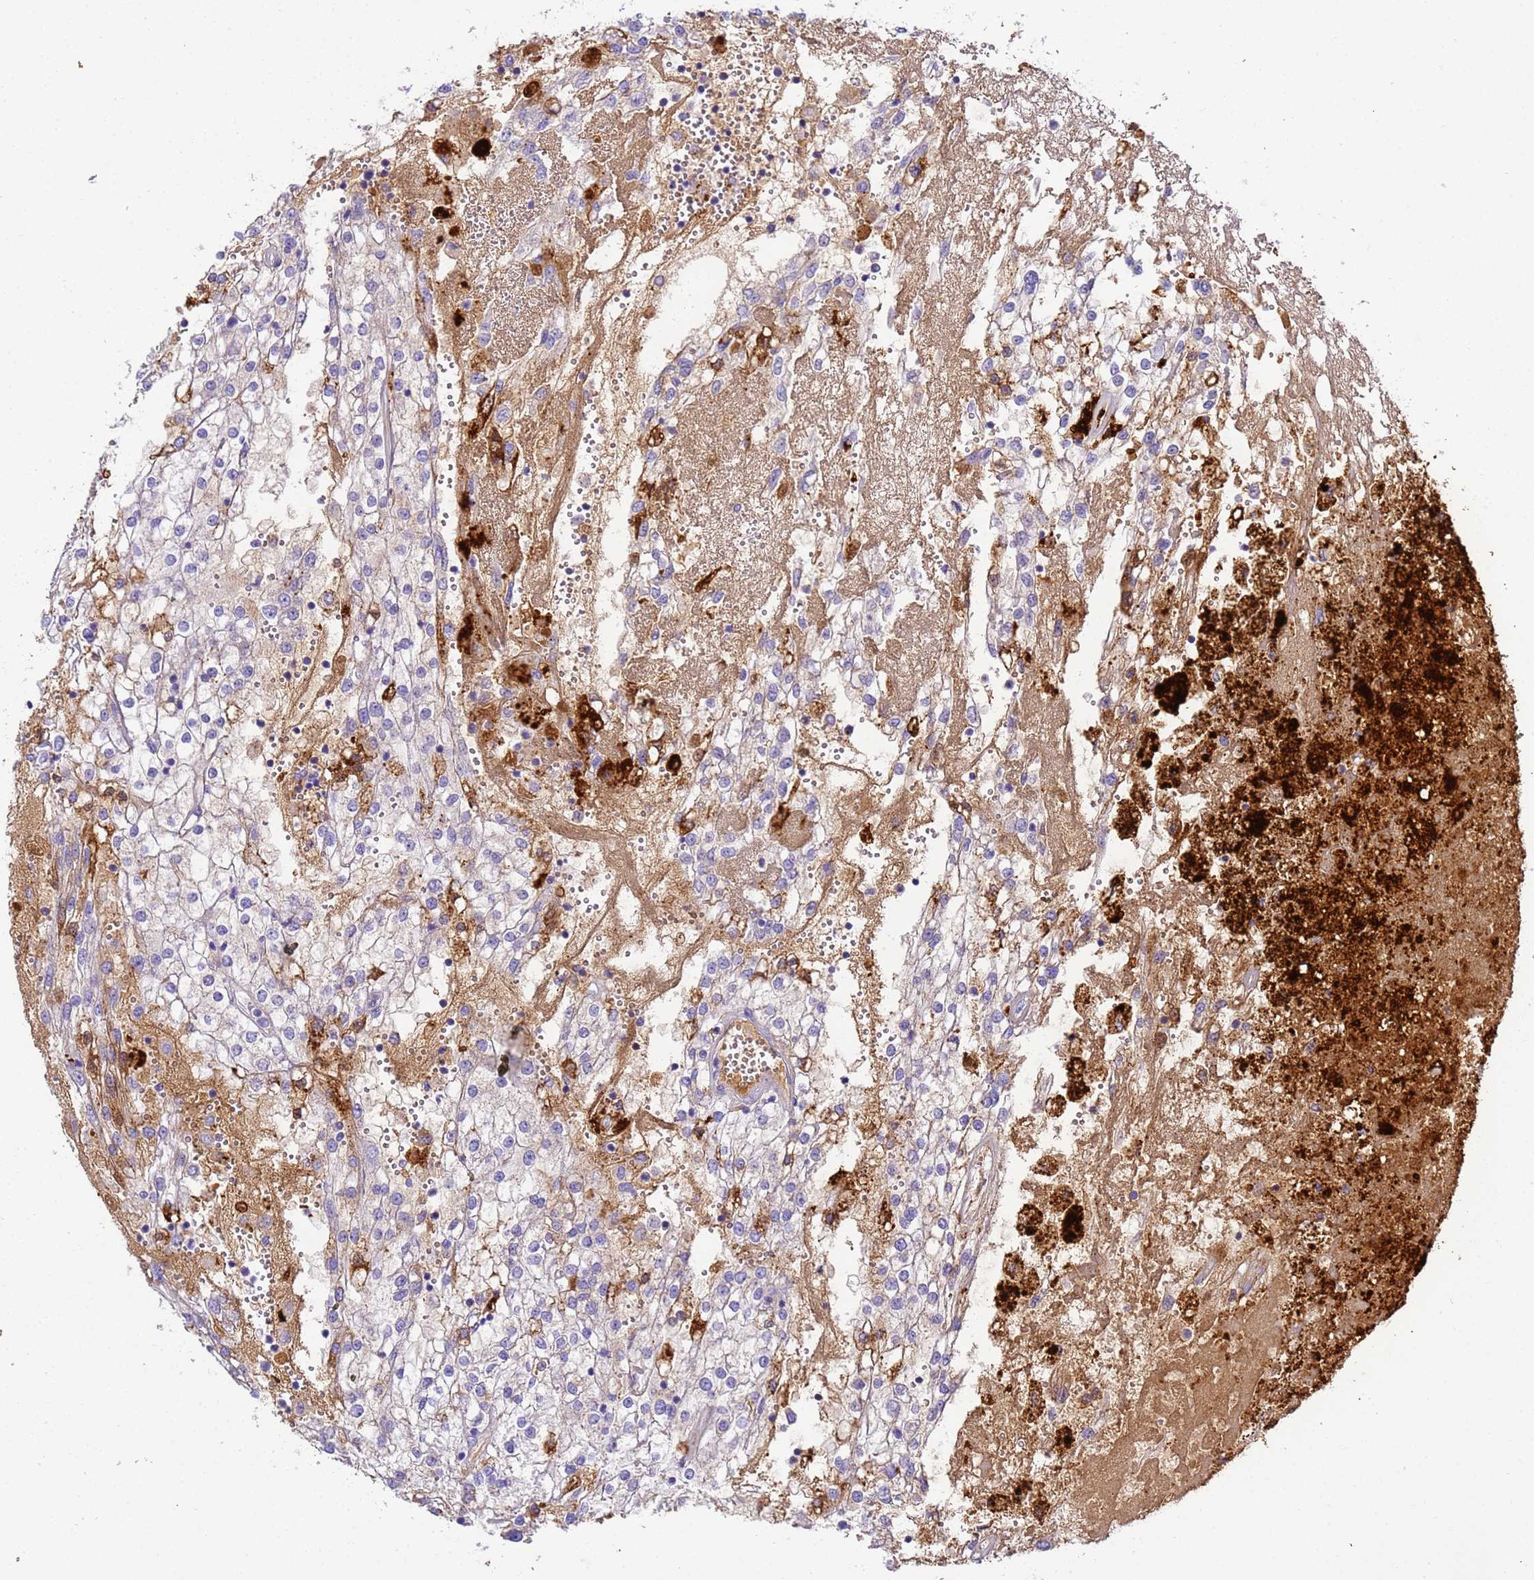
{"staining": {"intensity": "negative", "quantity": "none", "location": "none"}, "tissue": "renal cancer", "cell_type": "Tumor cells", "image_type": "cancer", "snomed": [{"axis": "morphology", "description": "Adenocarcinoma, NOS"}, {"axis": "topography", "description": "Kidney"}], "caption": "High magnification brightfield microscopy of renal cancer stained with DAB (brown) and counterstained with hematoxylin (blue): tumor cells show no significant staining. (DAB immunohistochemistry visualized using brightfield microscopy, high magnification).", "gene": "CFHR2", "patient": {"sex": "female", "age": 52}}